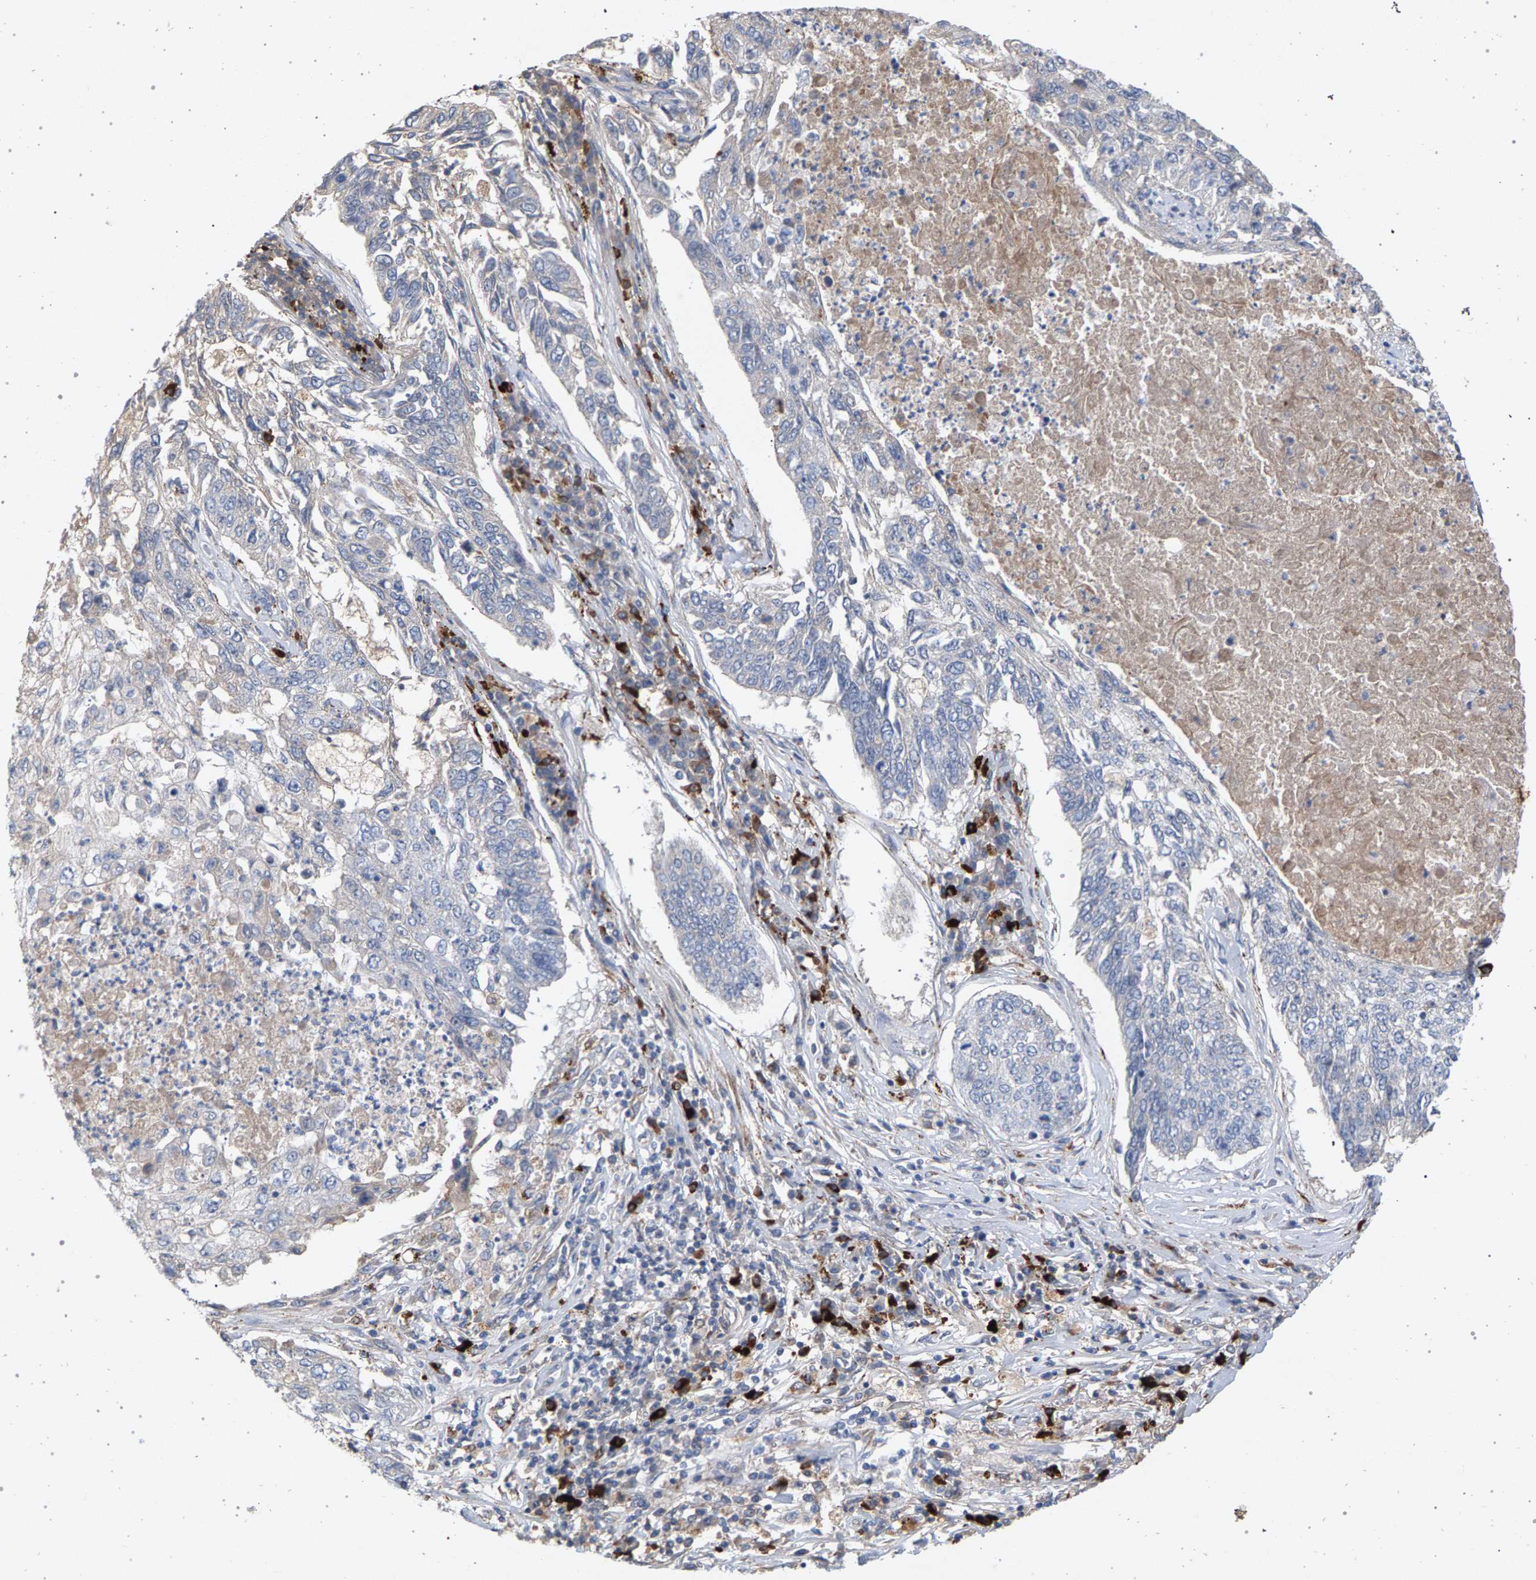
{"staining": {"intensity": "negative", "quantity": "none", "location": "none"}, "tissue": "lung cancer", "cell_type": "Tumor cells", "image_type": "cancer", "snomed": [{"axis": "morphology", "description": "Normal tissue, NOS"}, {"axis": "morphology", "description": "Squamous cell carcinoma, NOS"}, {"axis": "topography", "description": "Cartilage tissue"}, {"axis": "topography", "description": "Bronchus"}, {"axis": "topography", "description": "Lung"}], "caption": "A high-resolution micrograph shows IHC staining of lung cancer (squamous cell carcinoma), which shows no significant staining in tumor cells. Brightfield microscopy of IHC stained with DAB (brown) and hematoxylin (blue), captured at high magnification.", "gene": "MAMDC2", "patient": {"sex": "female", "age": 49}}